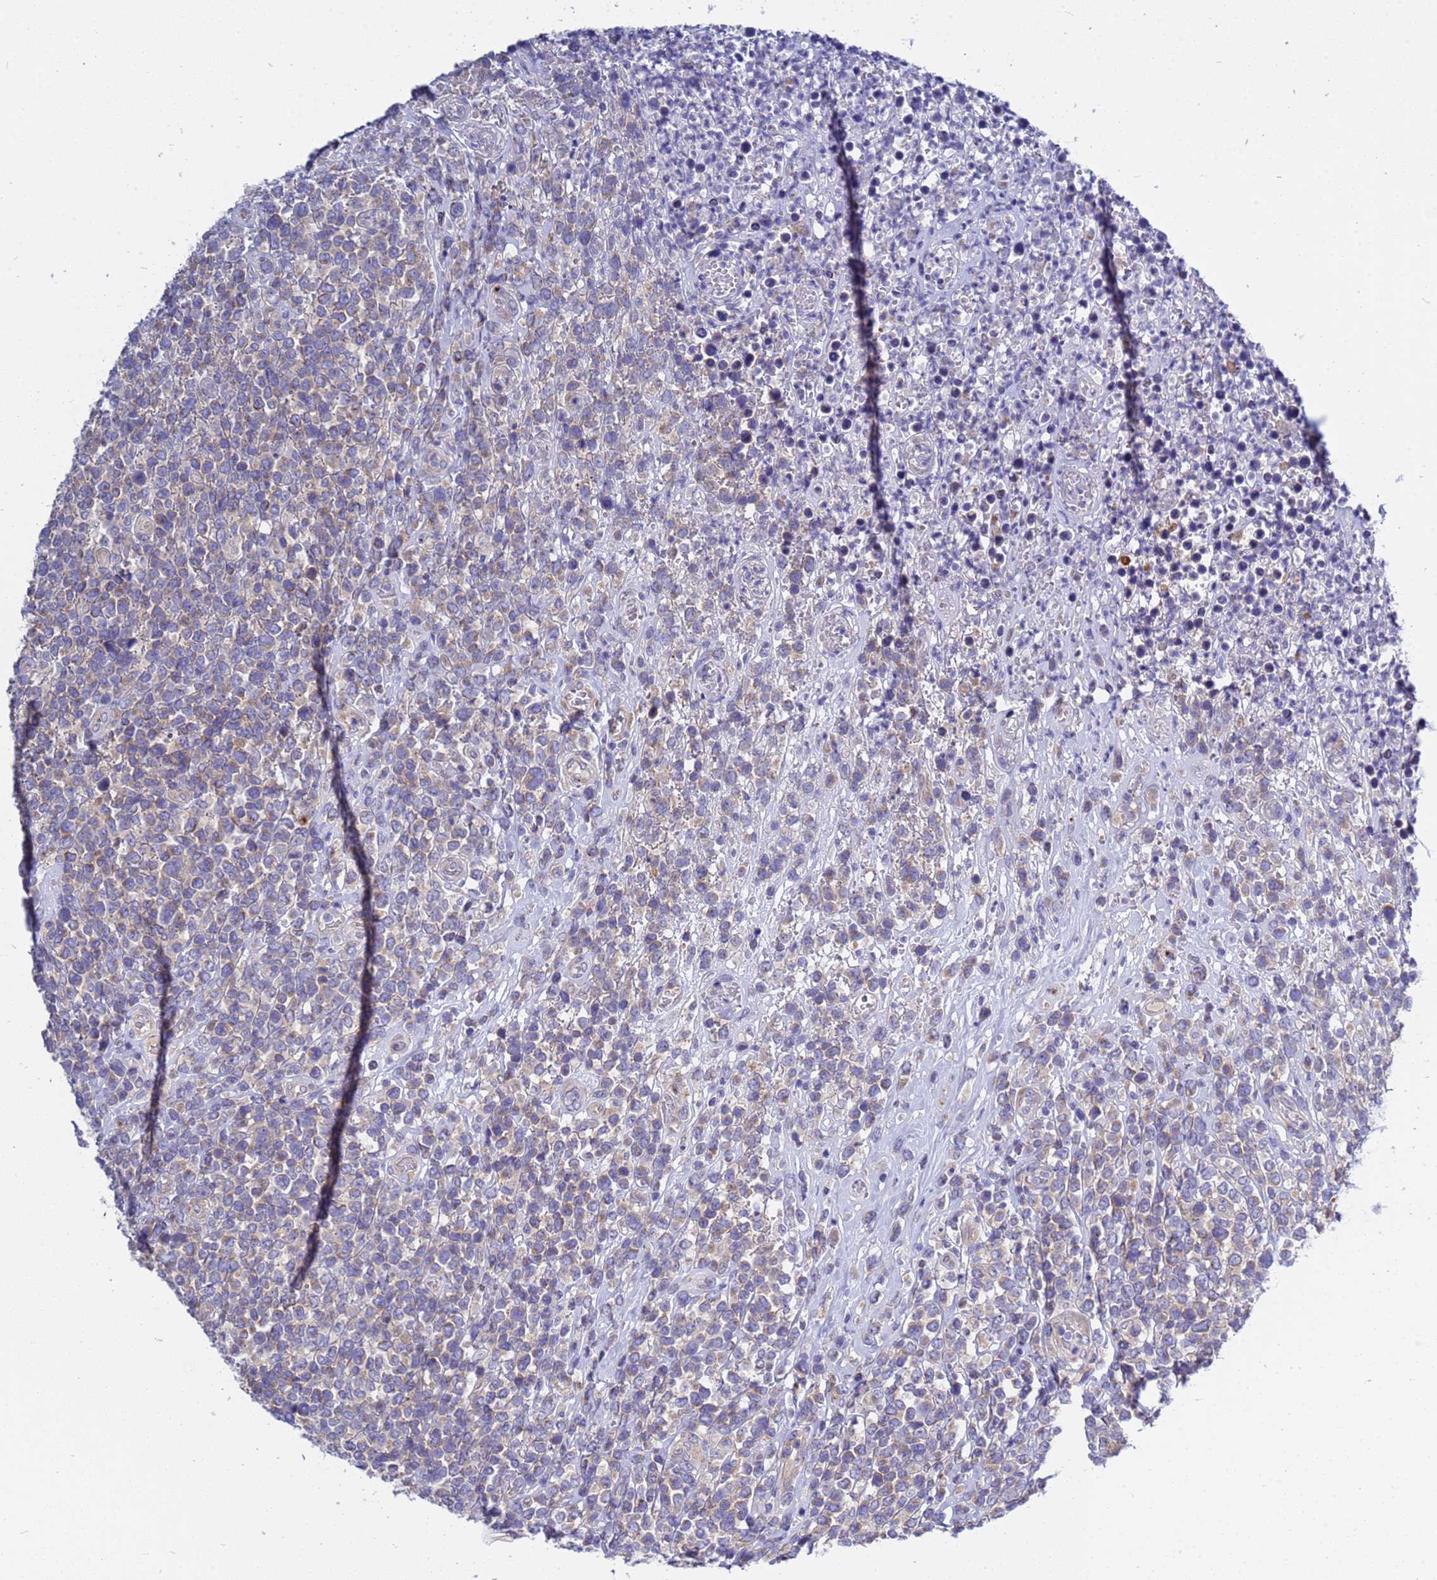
{"staining": {"intensity": "negative", "quantity": "none", "location": "none"}, "tissue": "lymphoma", "cell_type": "Tumor cells", "image_type": "cancer", "snomed": [{"axis": "morphology", "description": "Malignant lymphoma, non-Hodgkin's type, High grade"}, {"axis": "topography", "description": "Soft tissue"}], "caption": "The photomicrograph reveals no significant expression in tumor cells of high-grade malignant lymphoma, non-Hodgkin's type.", "gene": "RC3H2", "patient": {"sex": "female", "age": 56}}